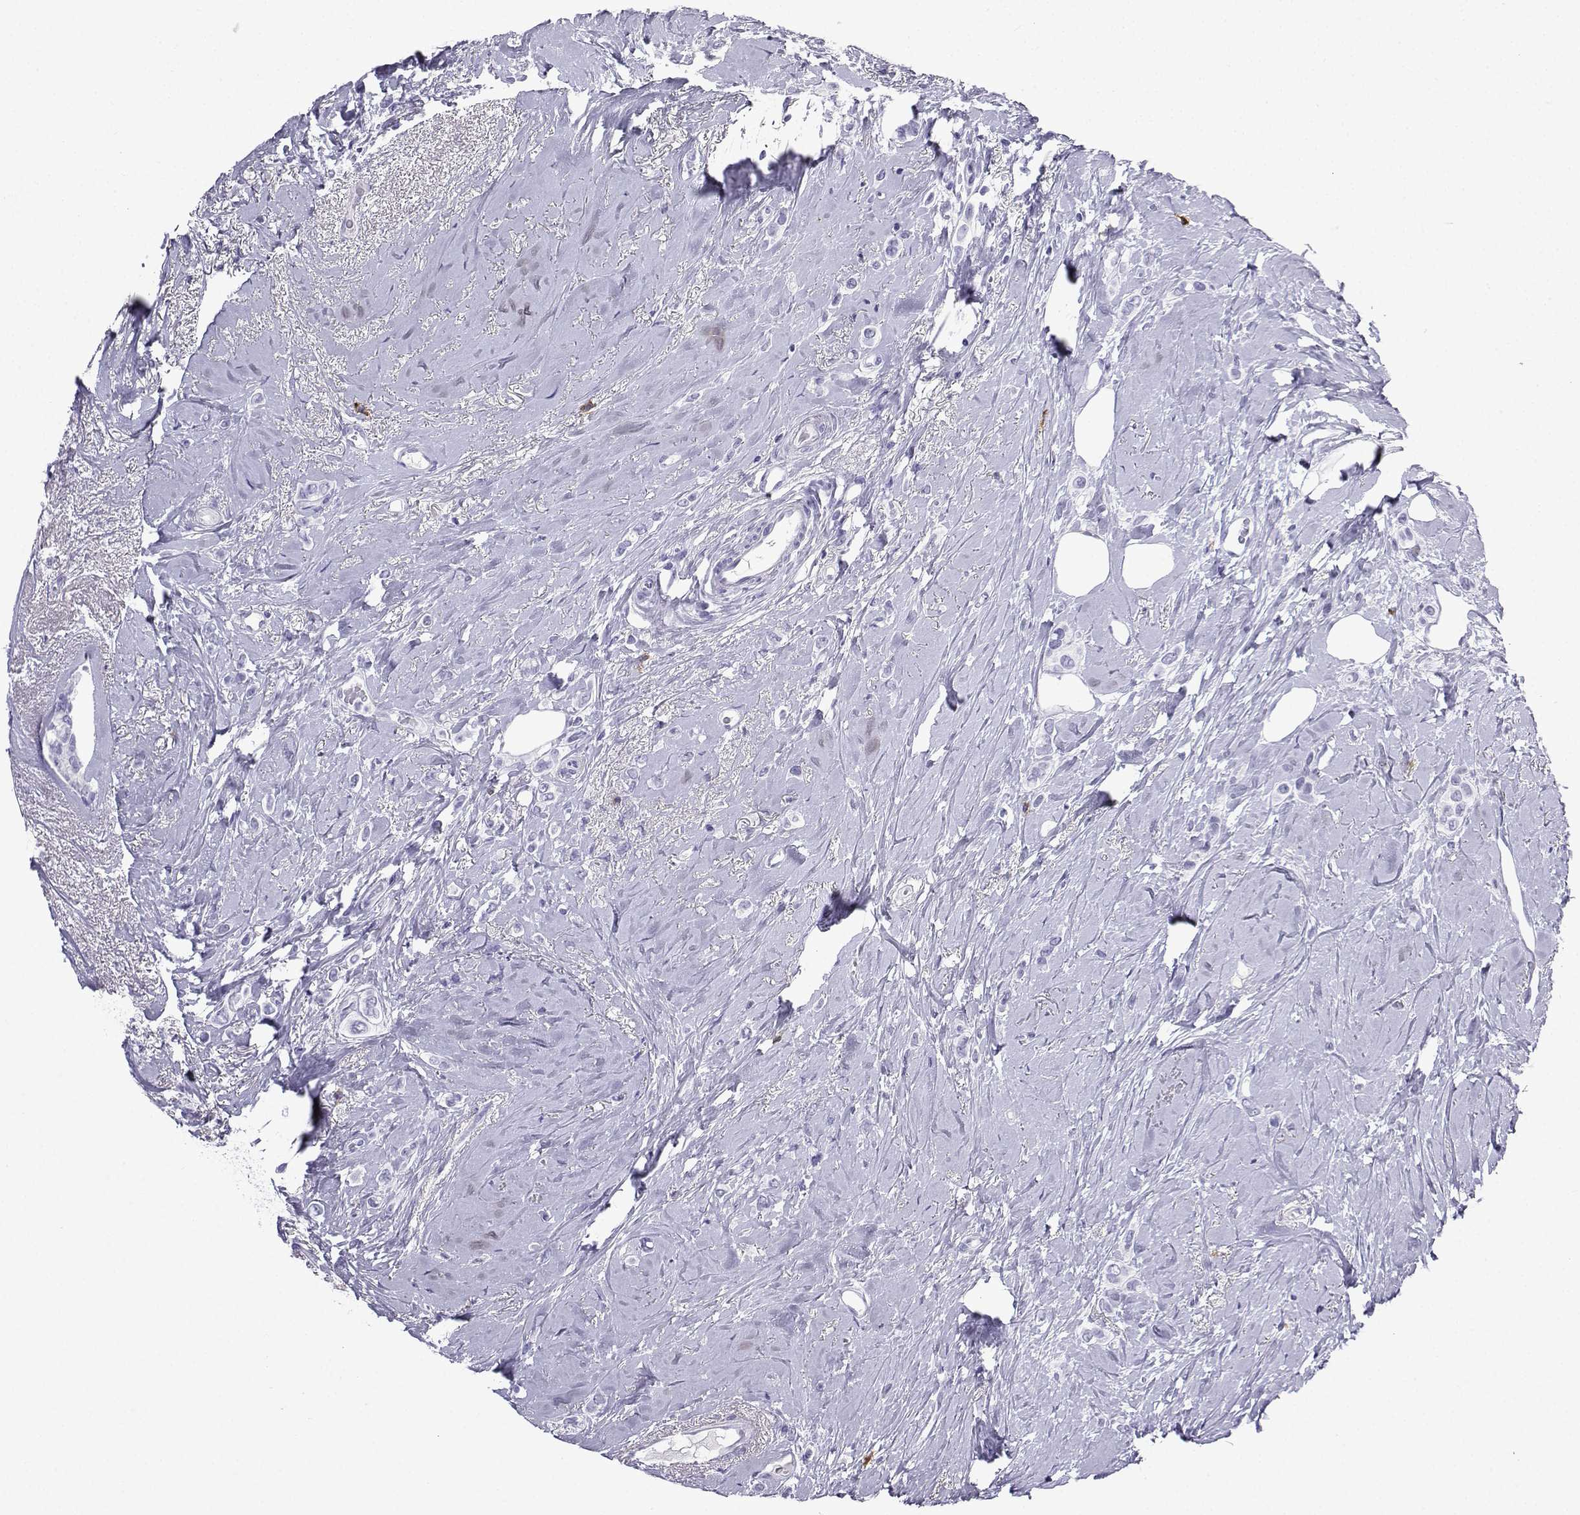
{"staining": {"intensity": "negative", "quantity": "none", "location": "none"}, "tissue": "breast cancer", "cell_type": "Tumor cells", "image_type": "cancer", "snomed": [{"axis": "morphology", "description": "Lobular carcinoma"}, {"axis": "topography", "description": "Breast"}], "caption": "DAB immunohistochemical staining of breast cancer (lobular carcinoma) exhibits no significant positivity in tumor cells.", "gene": "SLC18A2", "patient": {"sex": "female", "age": 66}}